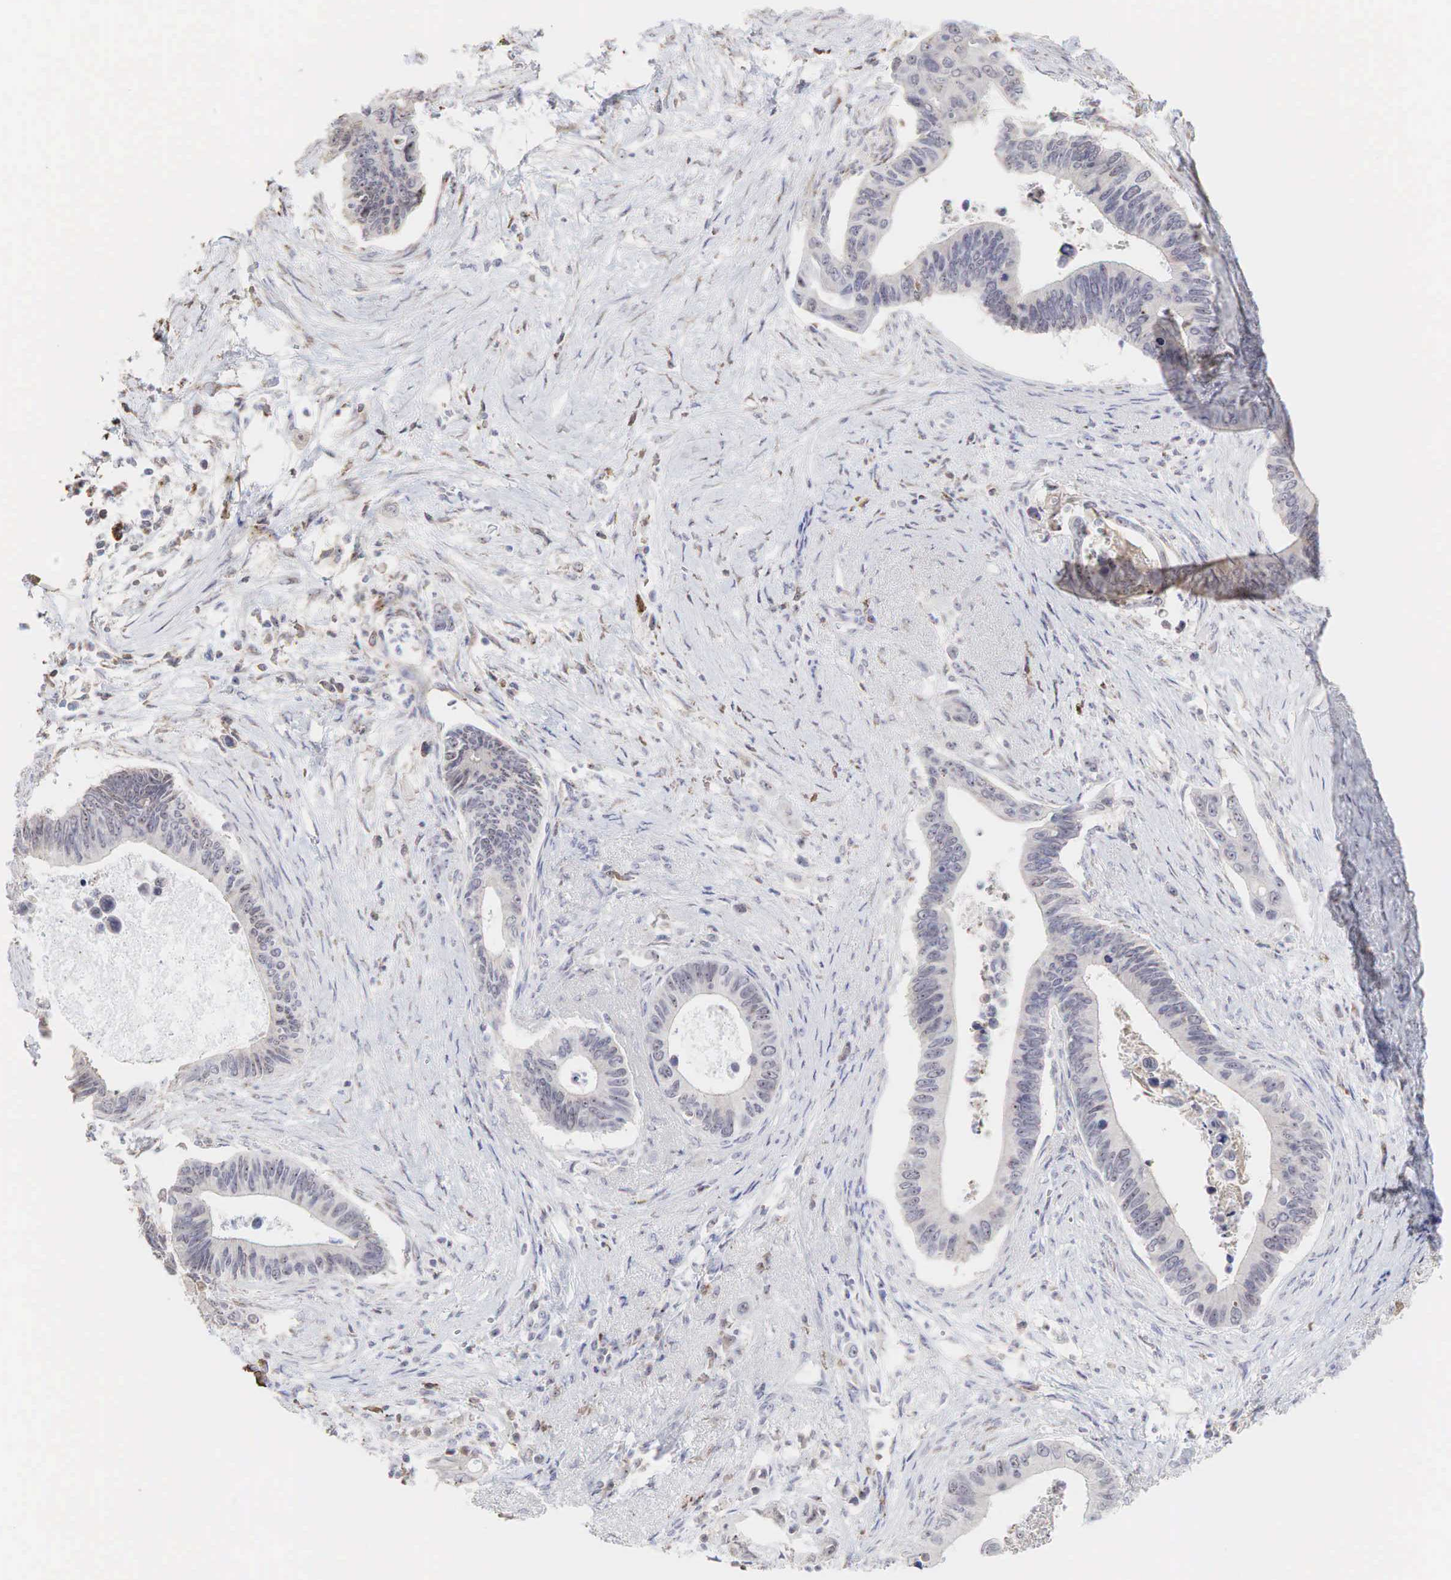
{"staining": {"intensity": "negative", "quantity": "none", "location": "none"}, "tissue": "pancreatic cancer", "cell_type": "Tumor cells", "image_type": "cancer", "snomed": [{"axis": "morphology", "description": "Adenocarcinoma, NOS"}, {"axis": "topography", "description": "Pancreas"}], "caption": "Immunohistochemistry (IHC) photomicrograph of adenocarcinoma (pancreatic) stained for a protein (brown), which reveals no staining in tumor cells. (DAB IHC visualized using brightfield microscopy, high magnification).", "gene": "DKC1", "patient": {"sex": "female", "age": 70}}